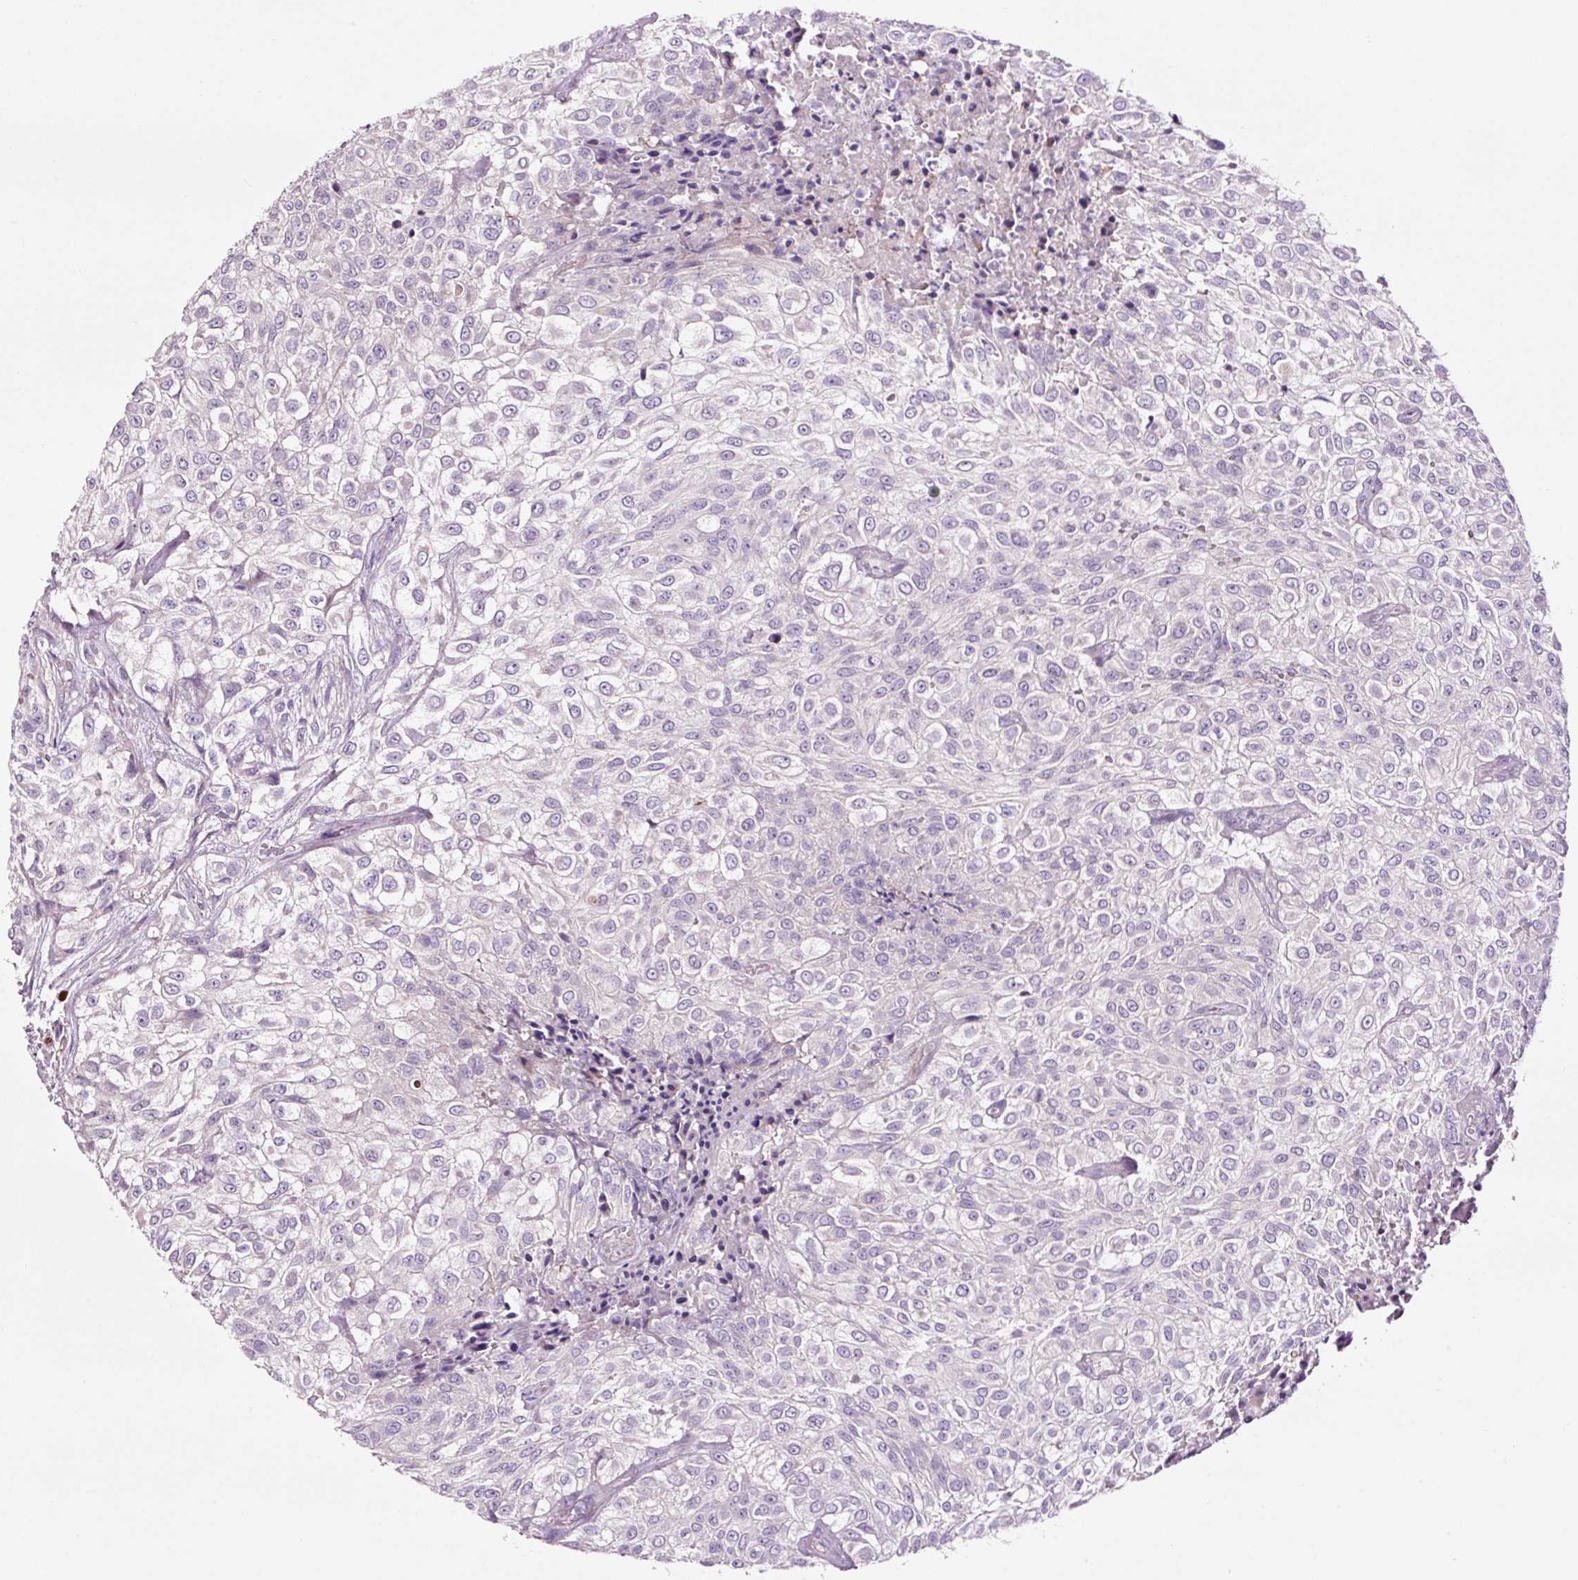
{"staining": {"intensity": "negative", "quantity": "none", "location": "none"}, "tissue": "urothelial cancer", "cell_type": "Tumor cells", "image_type": "cancer", "snomed": [{"axis": "morphology", "description": "Urothelial carcinoma, High grade"}, {"axis": "topography", "description": "Urinary bladder"}], "caption": "Immunohistochemistry (IHC) micrograph of neoplastic tissue: human urothelial cancer stained with DAB demonstrates no significant protein positivity in tumor cells.", "gene": "PAM", "patient": {"sex": "male", "age": 56}}